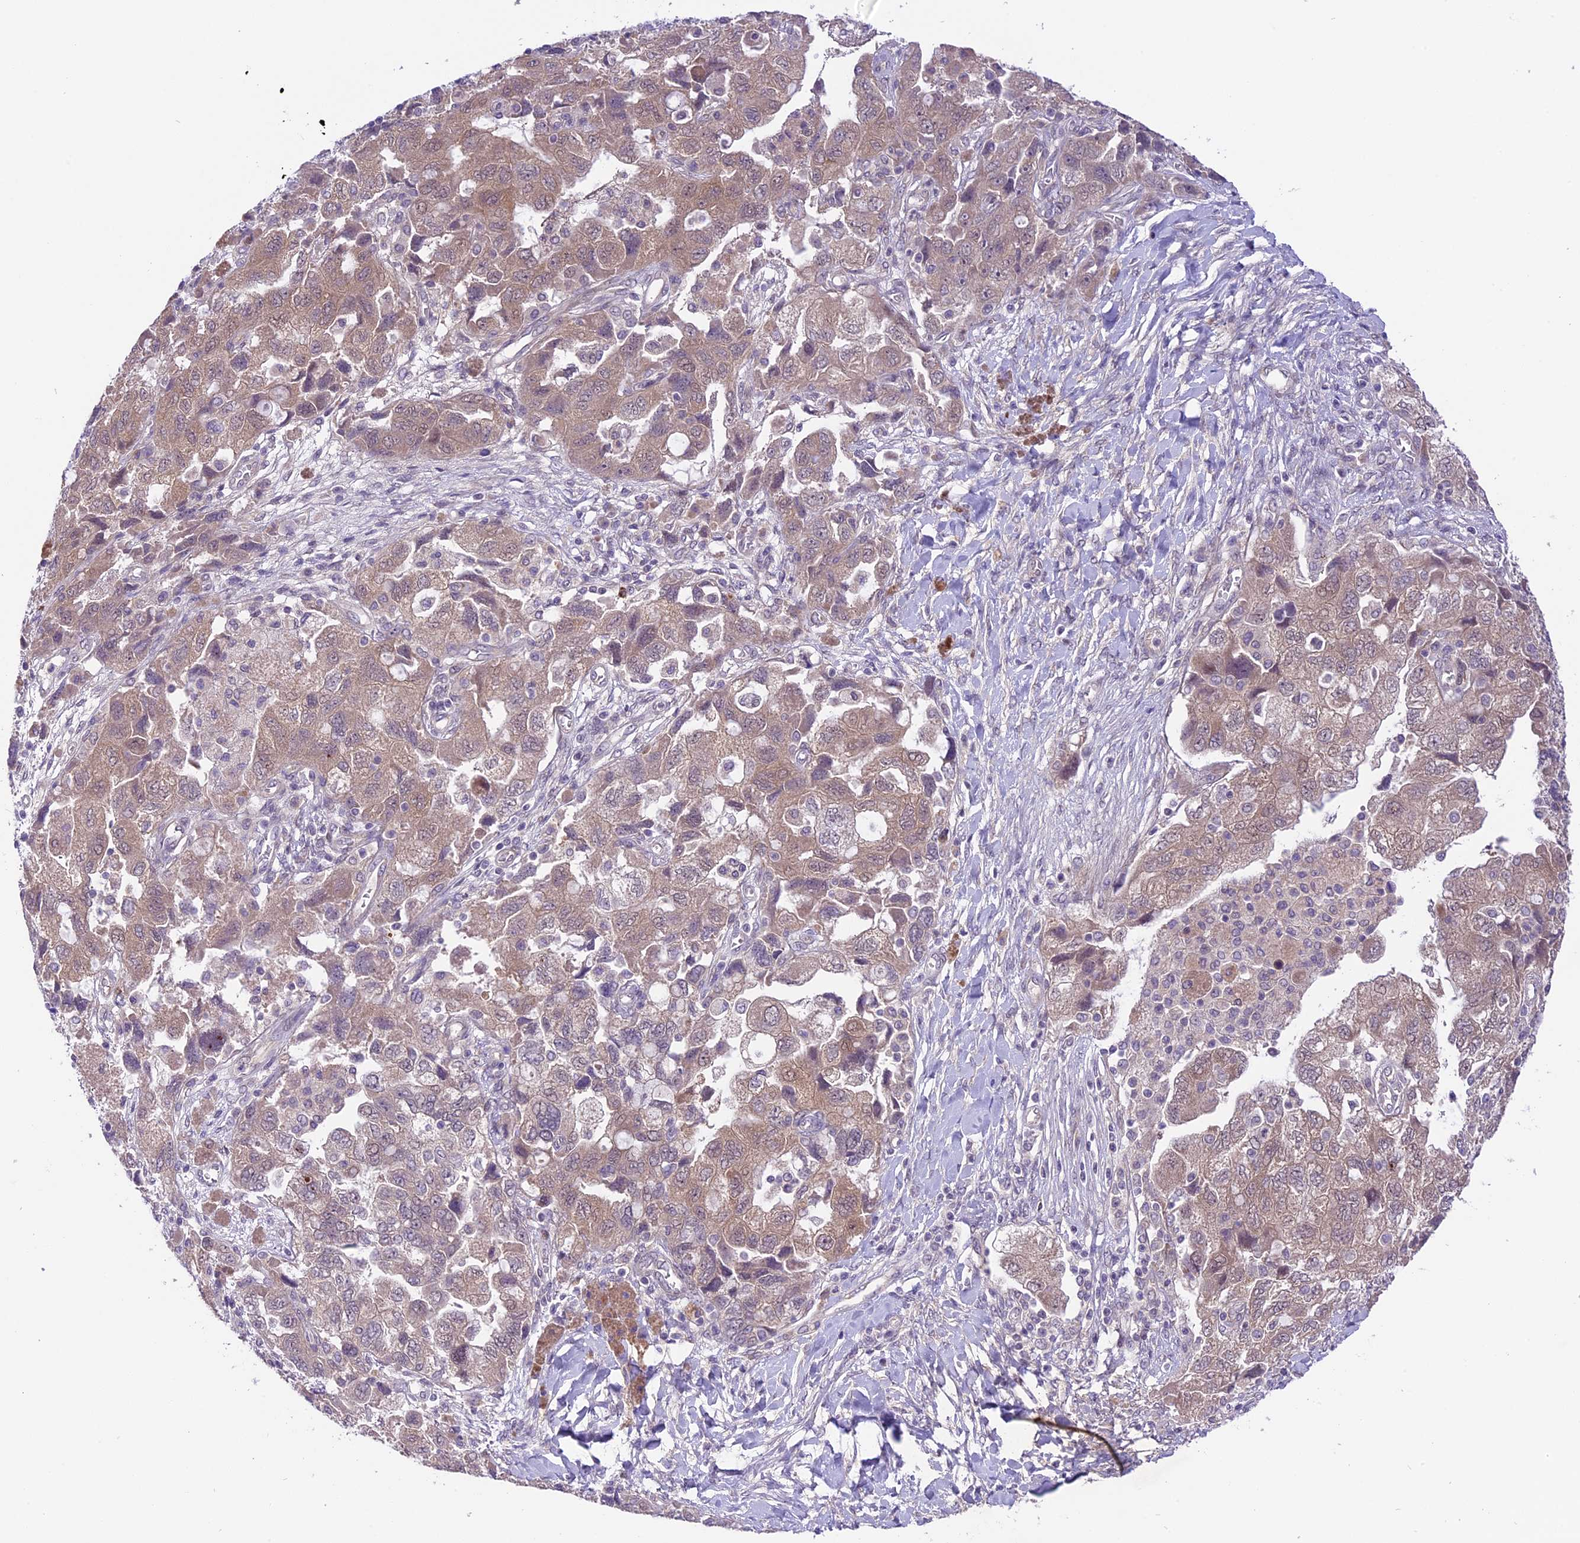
{"staining": {"intensity": "weak", "quantity": ">75%", "location": "cytoplasmic/membranous"}, "tissue": "ovarian cancer", "cell_type": "Tumor cells", "image_type": "cancer", "snomed": [{"axis": "morphology", "description": "Carcinoma, NOS"}, {"axis": "morphology", "description": "Cystadenocarcinoma, serous, NOS"}, {"axis": "topography", "description": "Ovary"}], "caption": "Ovarian cancer (serous cystadenocarcinoma) stained with DAB (3,3'-diaminobenzidine) immunohistochemistry (IHC) reveals low levels of weak cytoplasmic/membranous staining in approximately >75% of tumor cells. The protein of interest is stained brown, and the nuclei are stained in blue (DAB (3,3'-diaminobenzidine) IHC with brightfield microscopy, high magnification).", "gene": "SPRED1", "patient": {"sex": "female", "age": 69}}